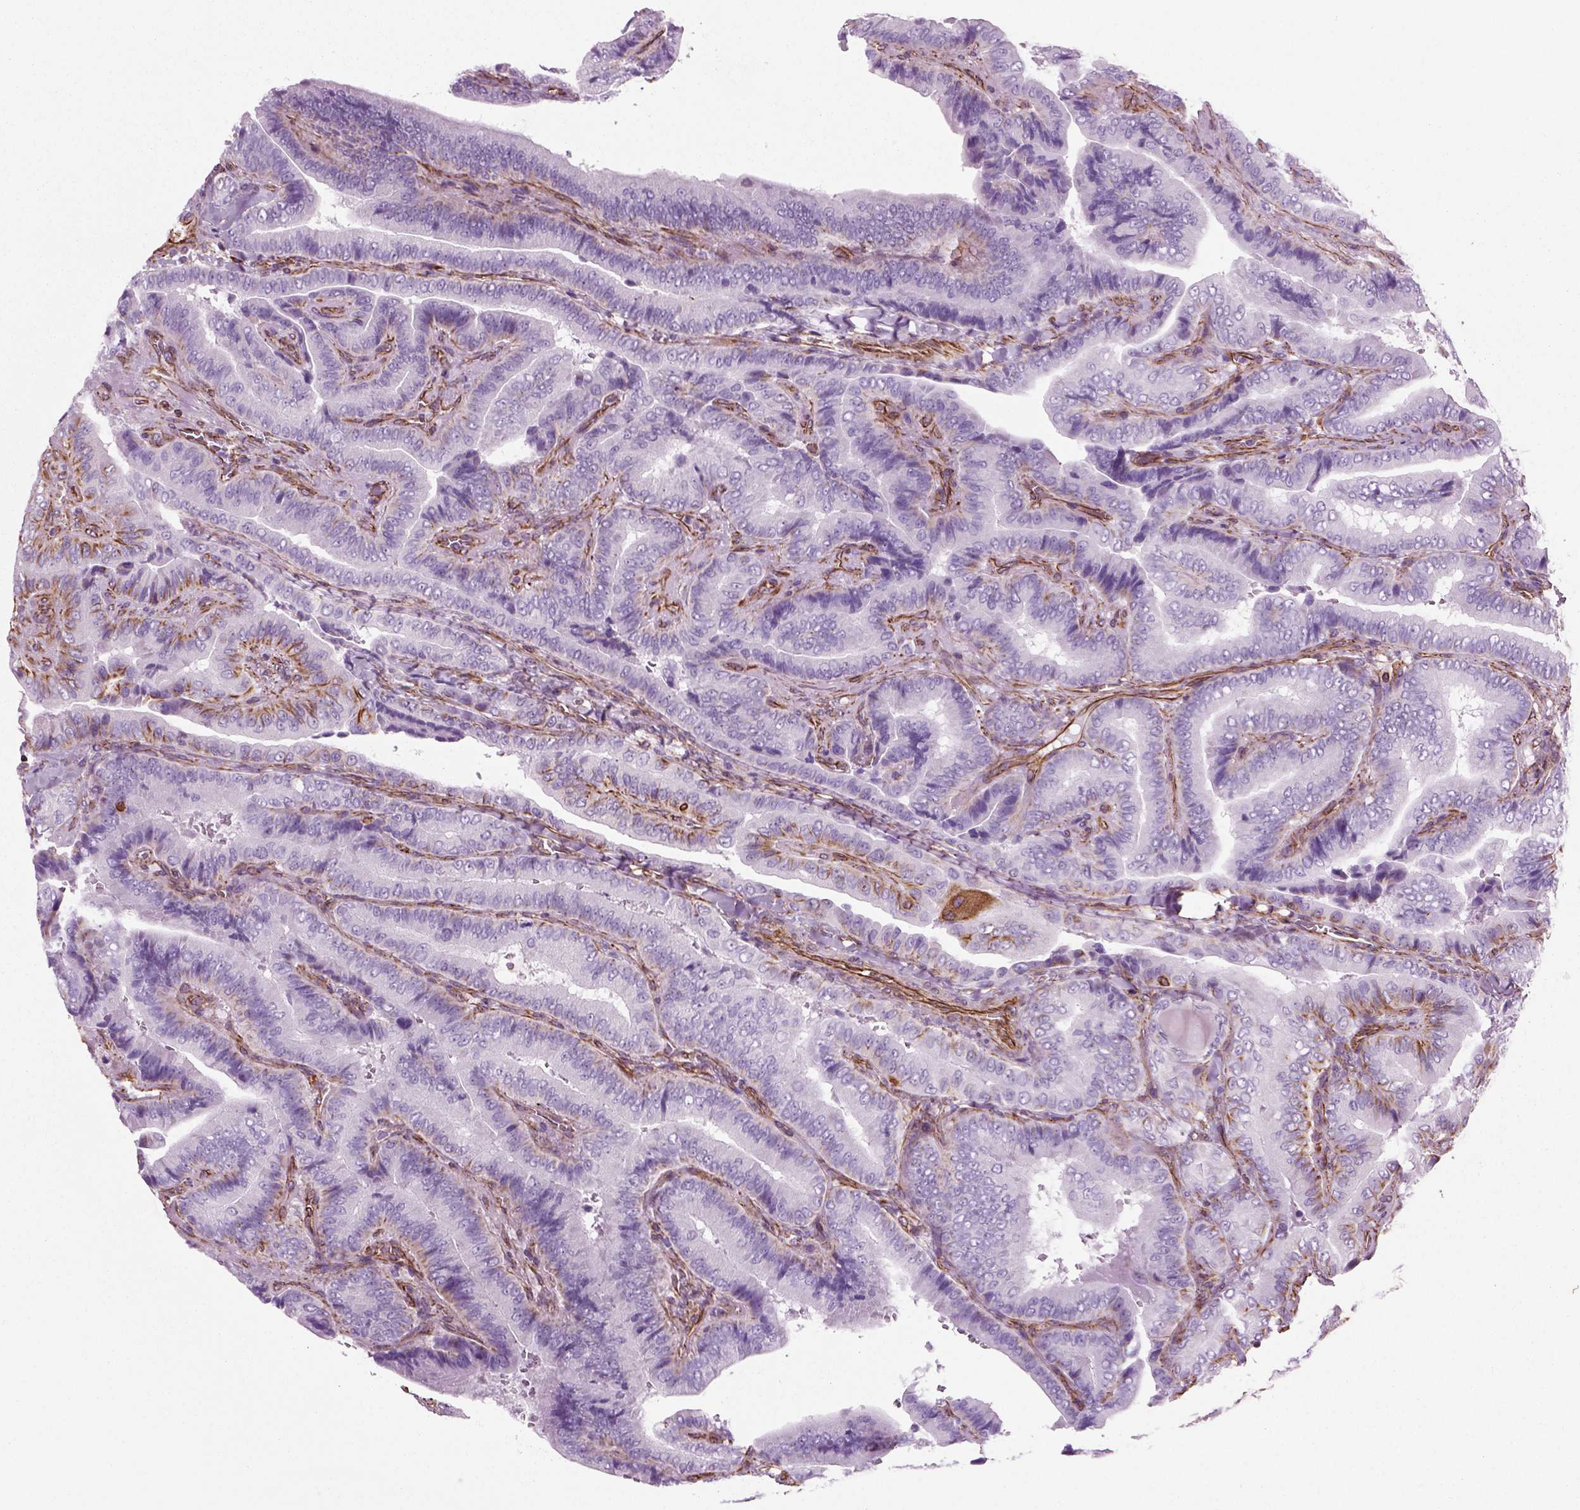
{"staining": {"intensity": "negative", "quantity": "none", "location": "none"}, "tissue": "thyroid cancer", "cell_type": "Tumor cells", "image_type": "cancer", "snomed": [{"axis": "morphology", "description": "Papillary adenocarcinoma, NOS"}, {"axis": "topography", "description": "Thyroid gland"}], "caption": "DAB (3,3'-diaminobenzidine) immunohistochemical staining of human thyroid papillary adenocarcinoma reveals no significant positivity in tumor cells. (Brightfield microscopy of DAB (3,3'-diaminobenzidine) IHC at high magnification).", "gene": "ACER3", "patient": {"sex": "male", "age": 61}}